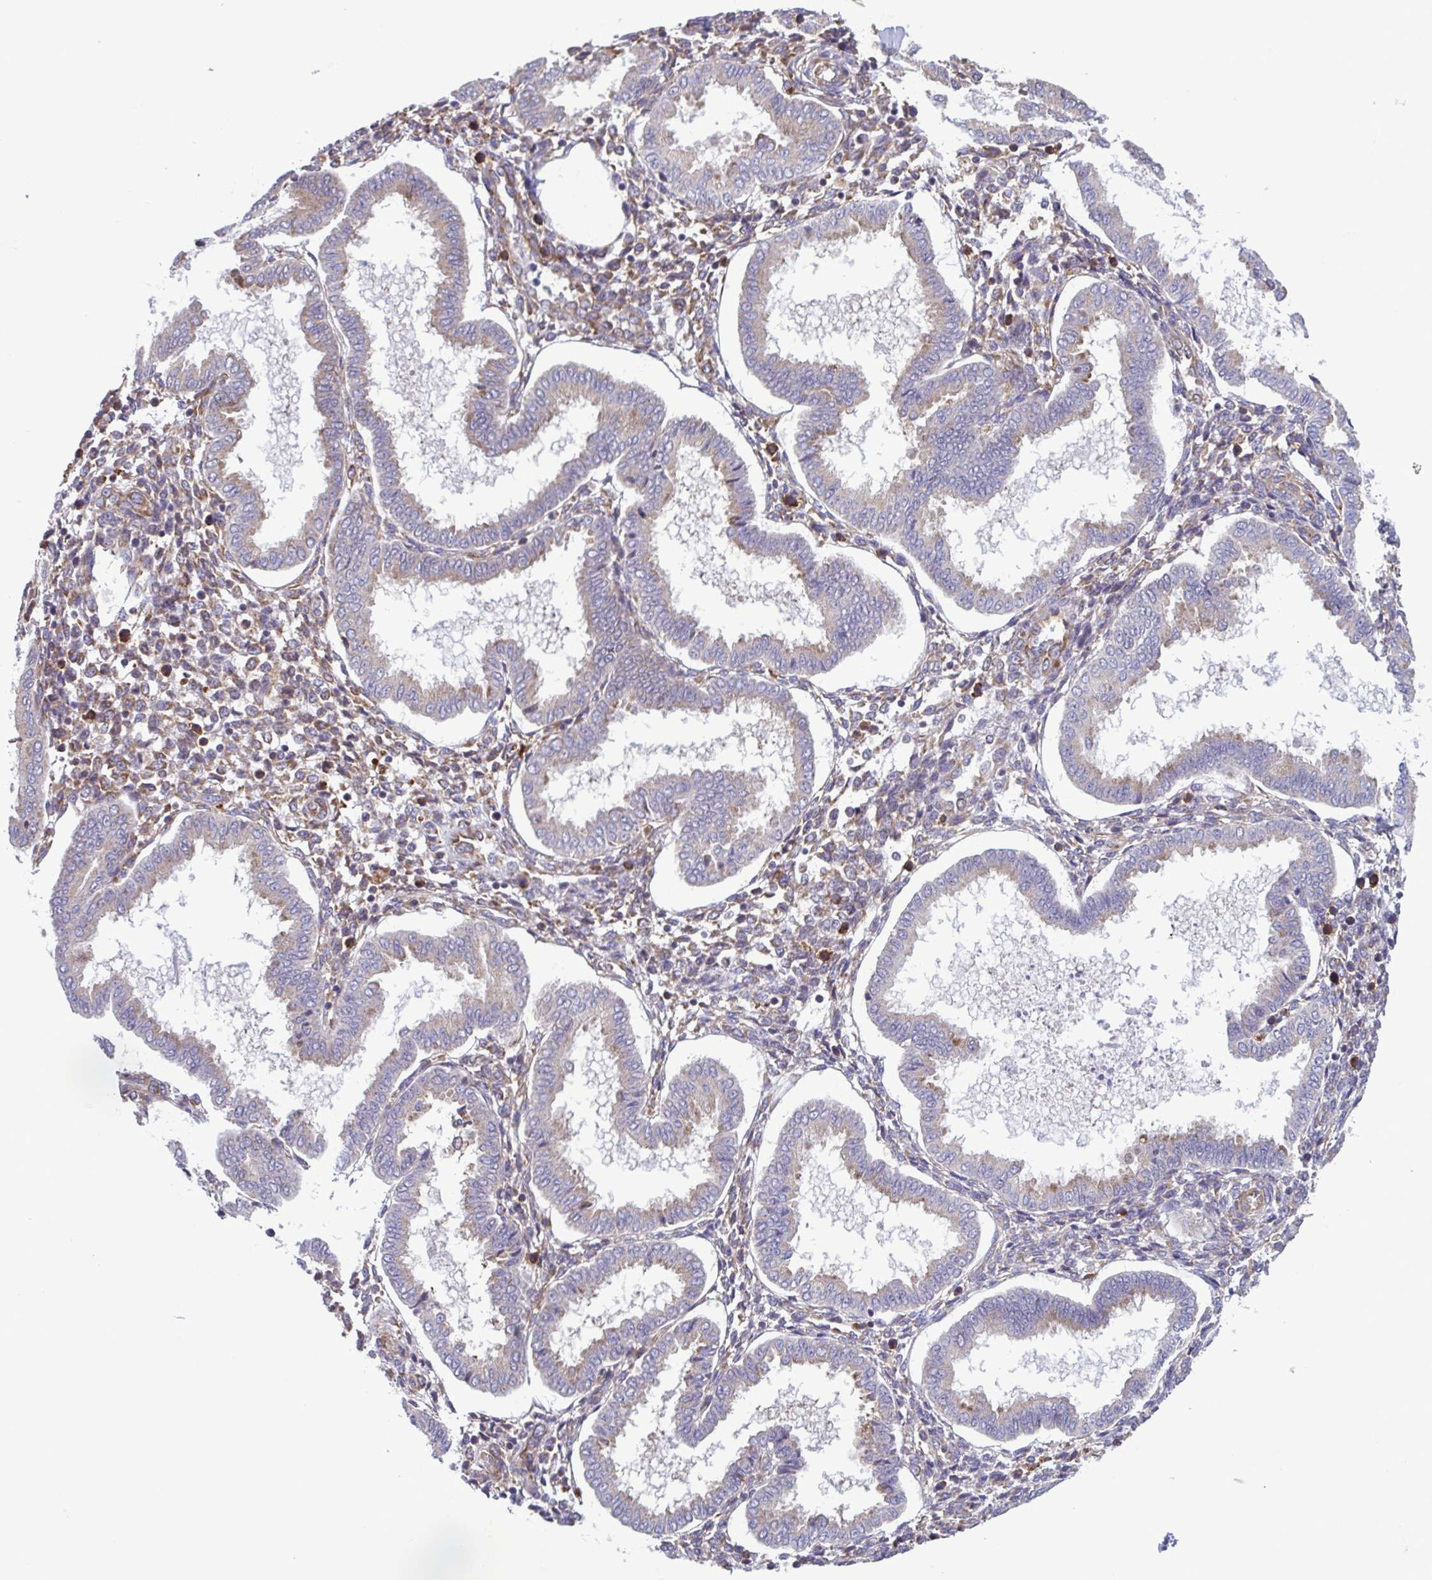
{"staining": {"intensity": "moderate", "quantity": "25%-75%", "location": "cytoplasmic/membranous"}, "tissue": "endometrium", "cell_type": "Cells in endometrial stroma", "image_type": "normal", "snomed": [{"axis": "morphology", "description": "Normal tissue, NOS"}, {"axis": "topography", "description": "Endometrium"}], "caption": "DAB immunohistochemical staining of benign endometrium shows moderate cytoplasmic/membranous protein positivity in about 25%-75% of cells in endometrial stroma.", "gene": "RPS16", "patient": {"sex": "female", "age": 24}}